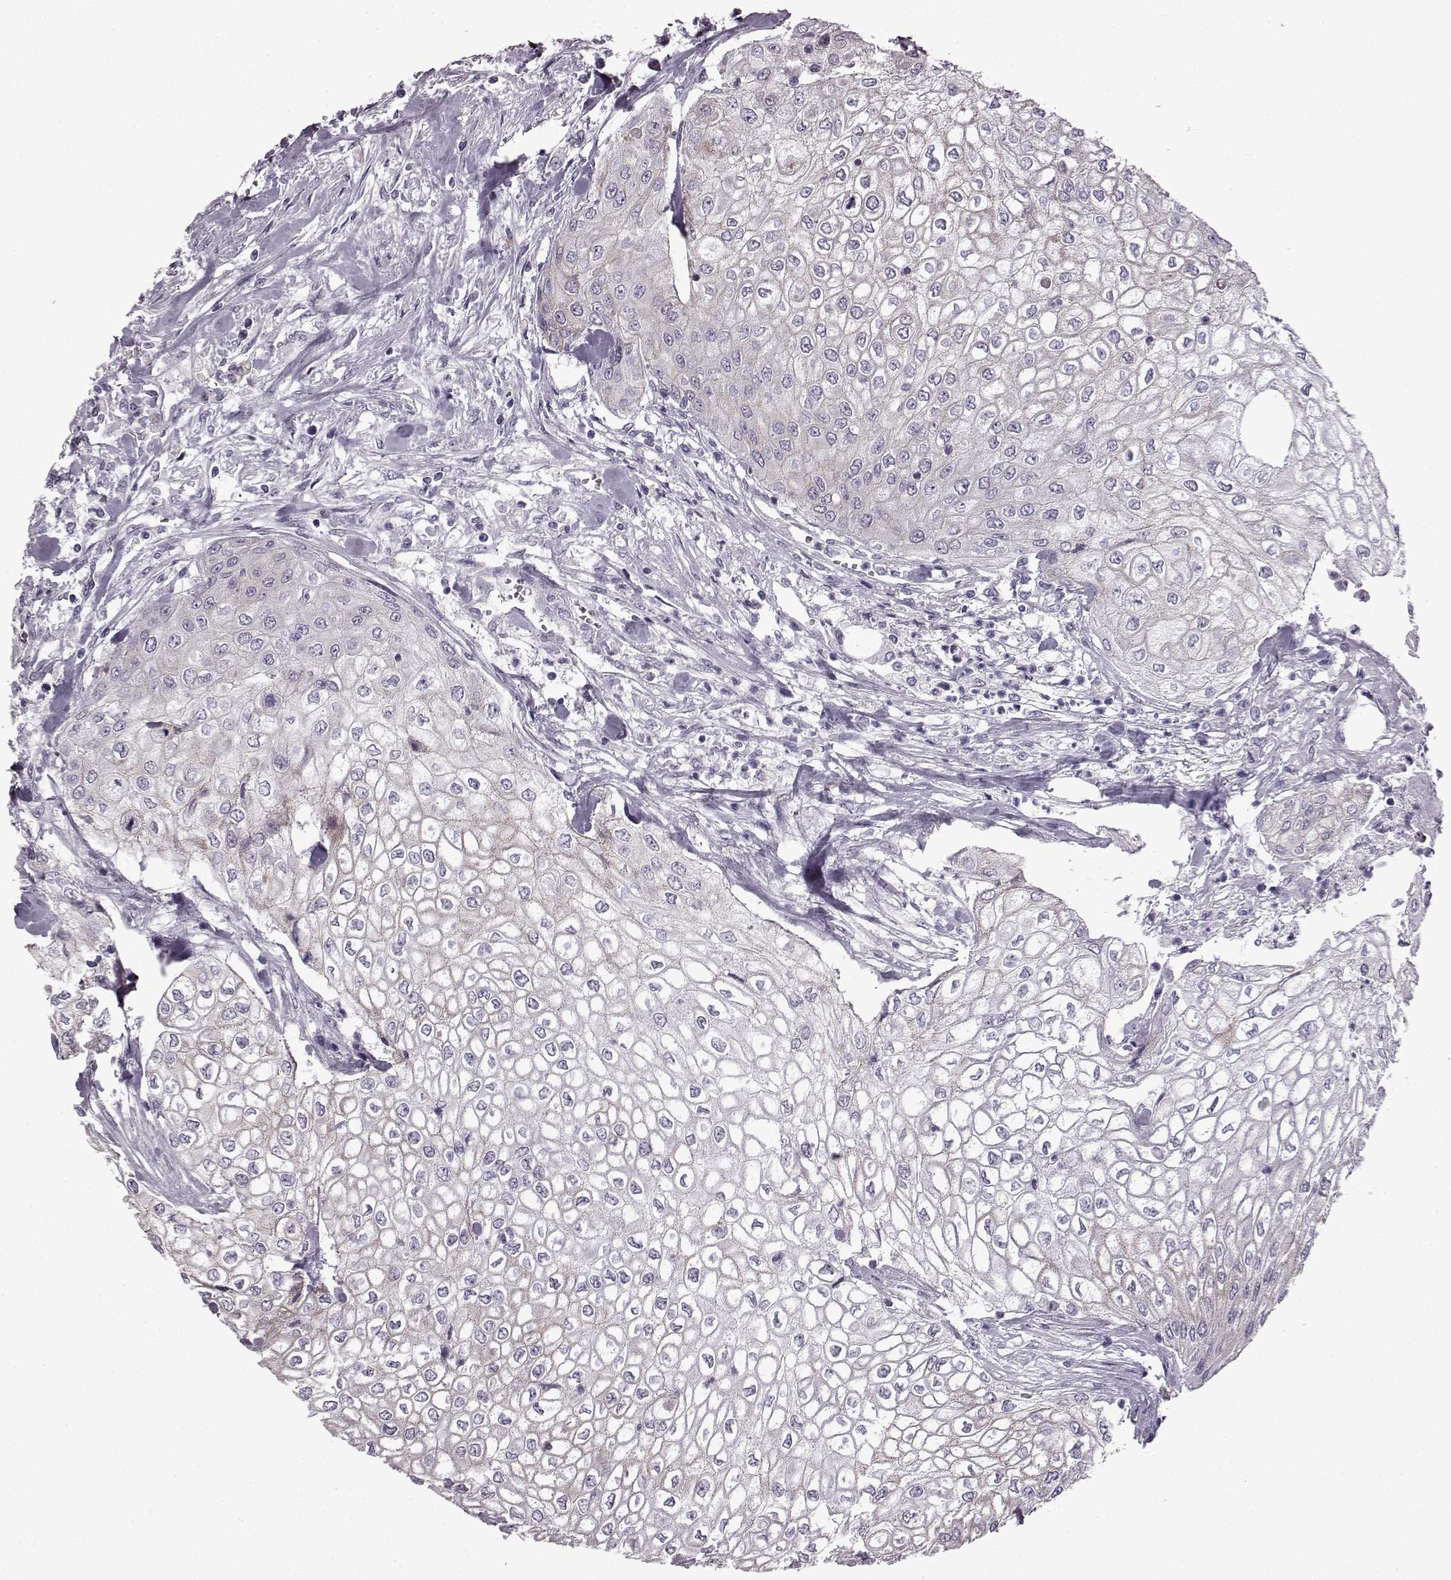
{"staining": {"intensity": "negative", "quantity": "none", "location": "none"}, "tissue": "urothelial cancer", "cell_type": "Tumor cells", "image_type": "cancer", "snomed": [{"axis": "morphology", "description": "Urothelial carcinoma, High grade"}, {"axis": "topography", "description": "Urinary bladder"}], "caption": "Tumor cells are negative for protein expression in human high-grade urothelial carcinoma.", "gene": "SLC28A2", "patient": {"sex": "male", "age": 62}}